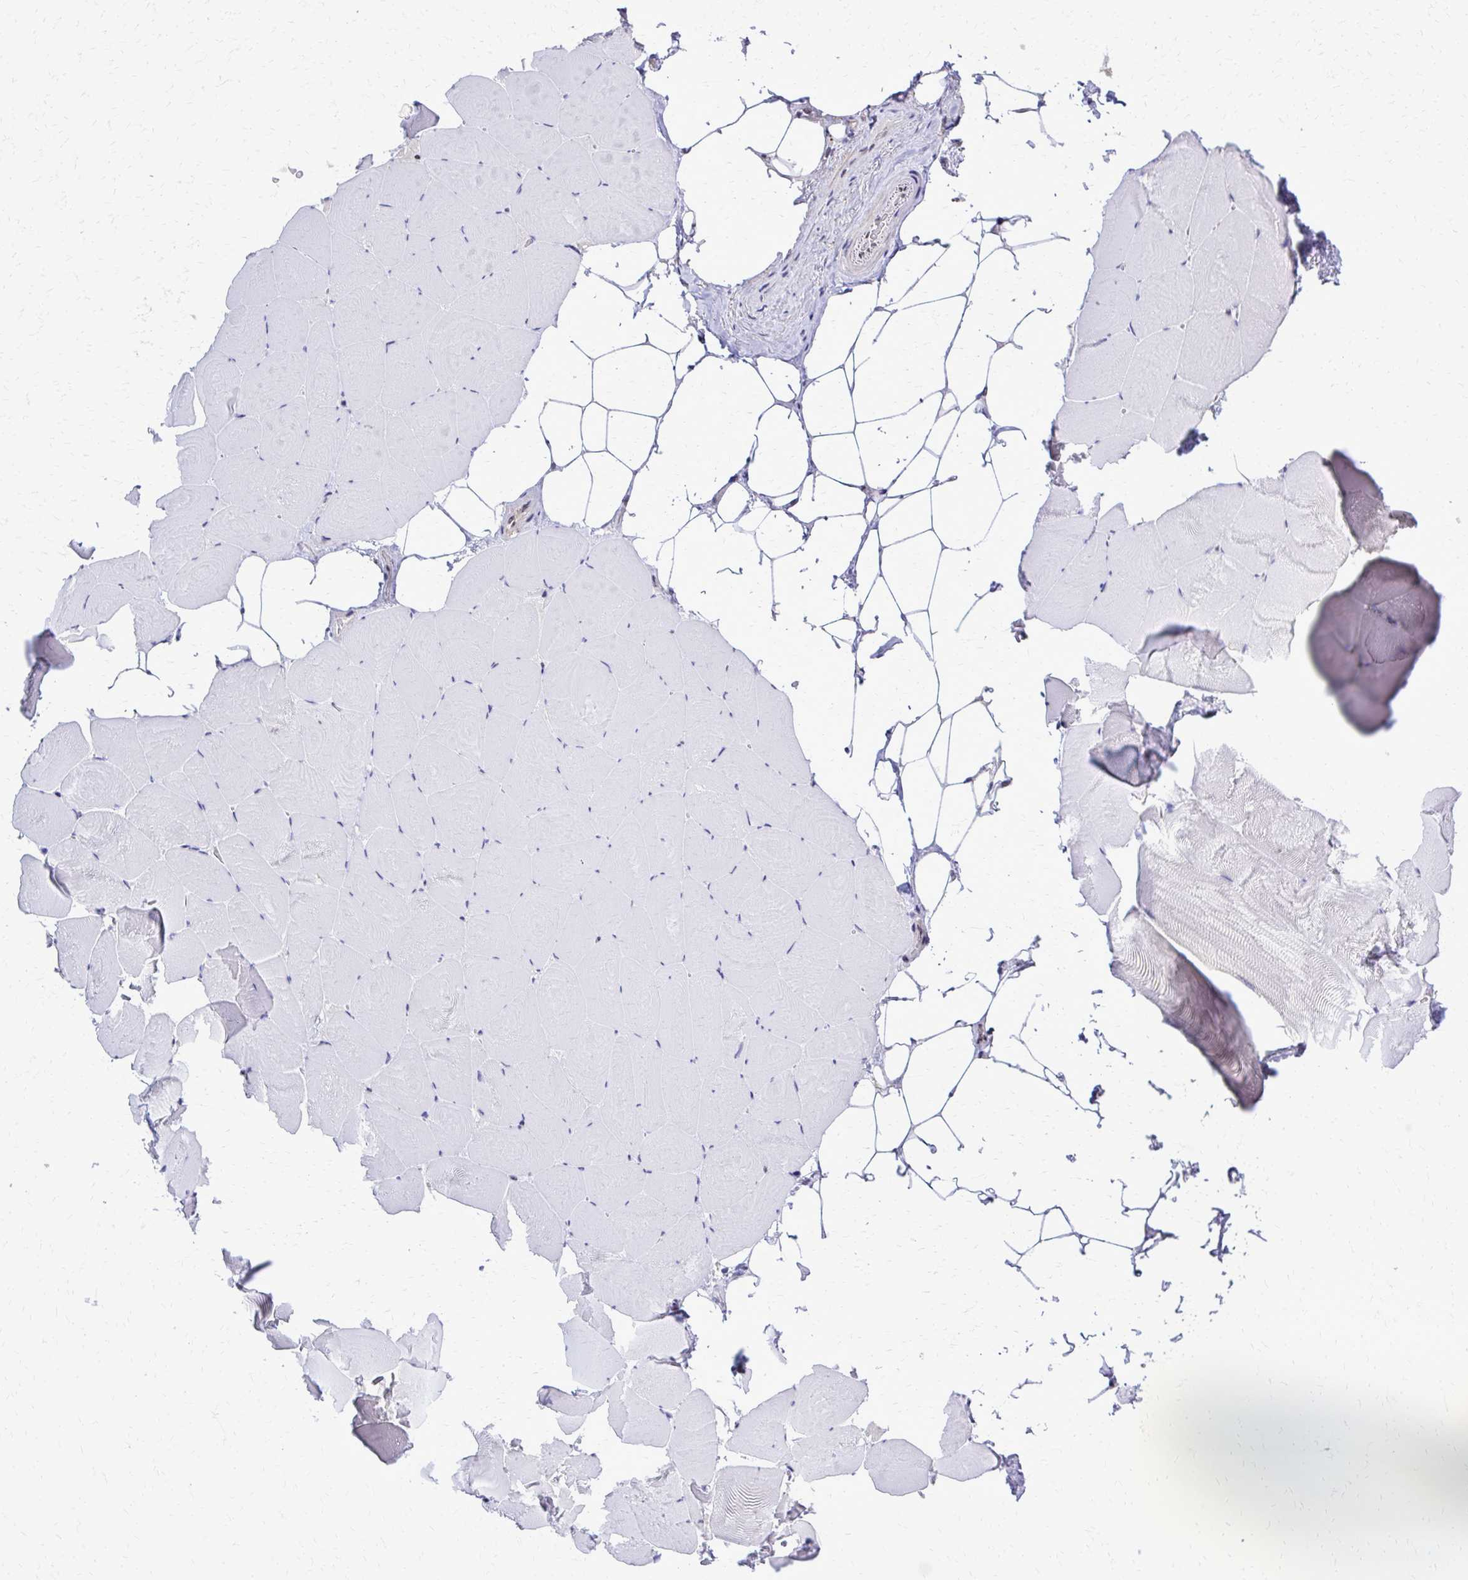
{"staining": {"intensity": "negative", "quantity": "none", "location": "none"}, "tissue": "skeletal muscle", "cell_type": "Myocytes", "image_type": "normal", "snomed": [{"axis": "morphology", "description": "Normal tissue, NOS"}, {"axis": "topography", "description": "Skeletal muscle"}], "caption": "Immunohistochemistry micrograph of unremarkable skeletal muscle: skeletal muscle stained with DAB exhibits no significant protein positivity in myocytes. The staining is performed using DAB brown chromogen with nuclei counter-stained in using hematoxylin.", "gene": "RASL11B", "patient": {"sex": "female", "age": 64}}